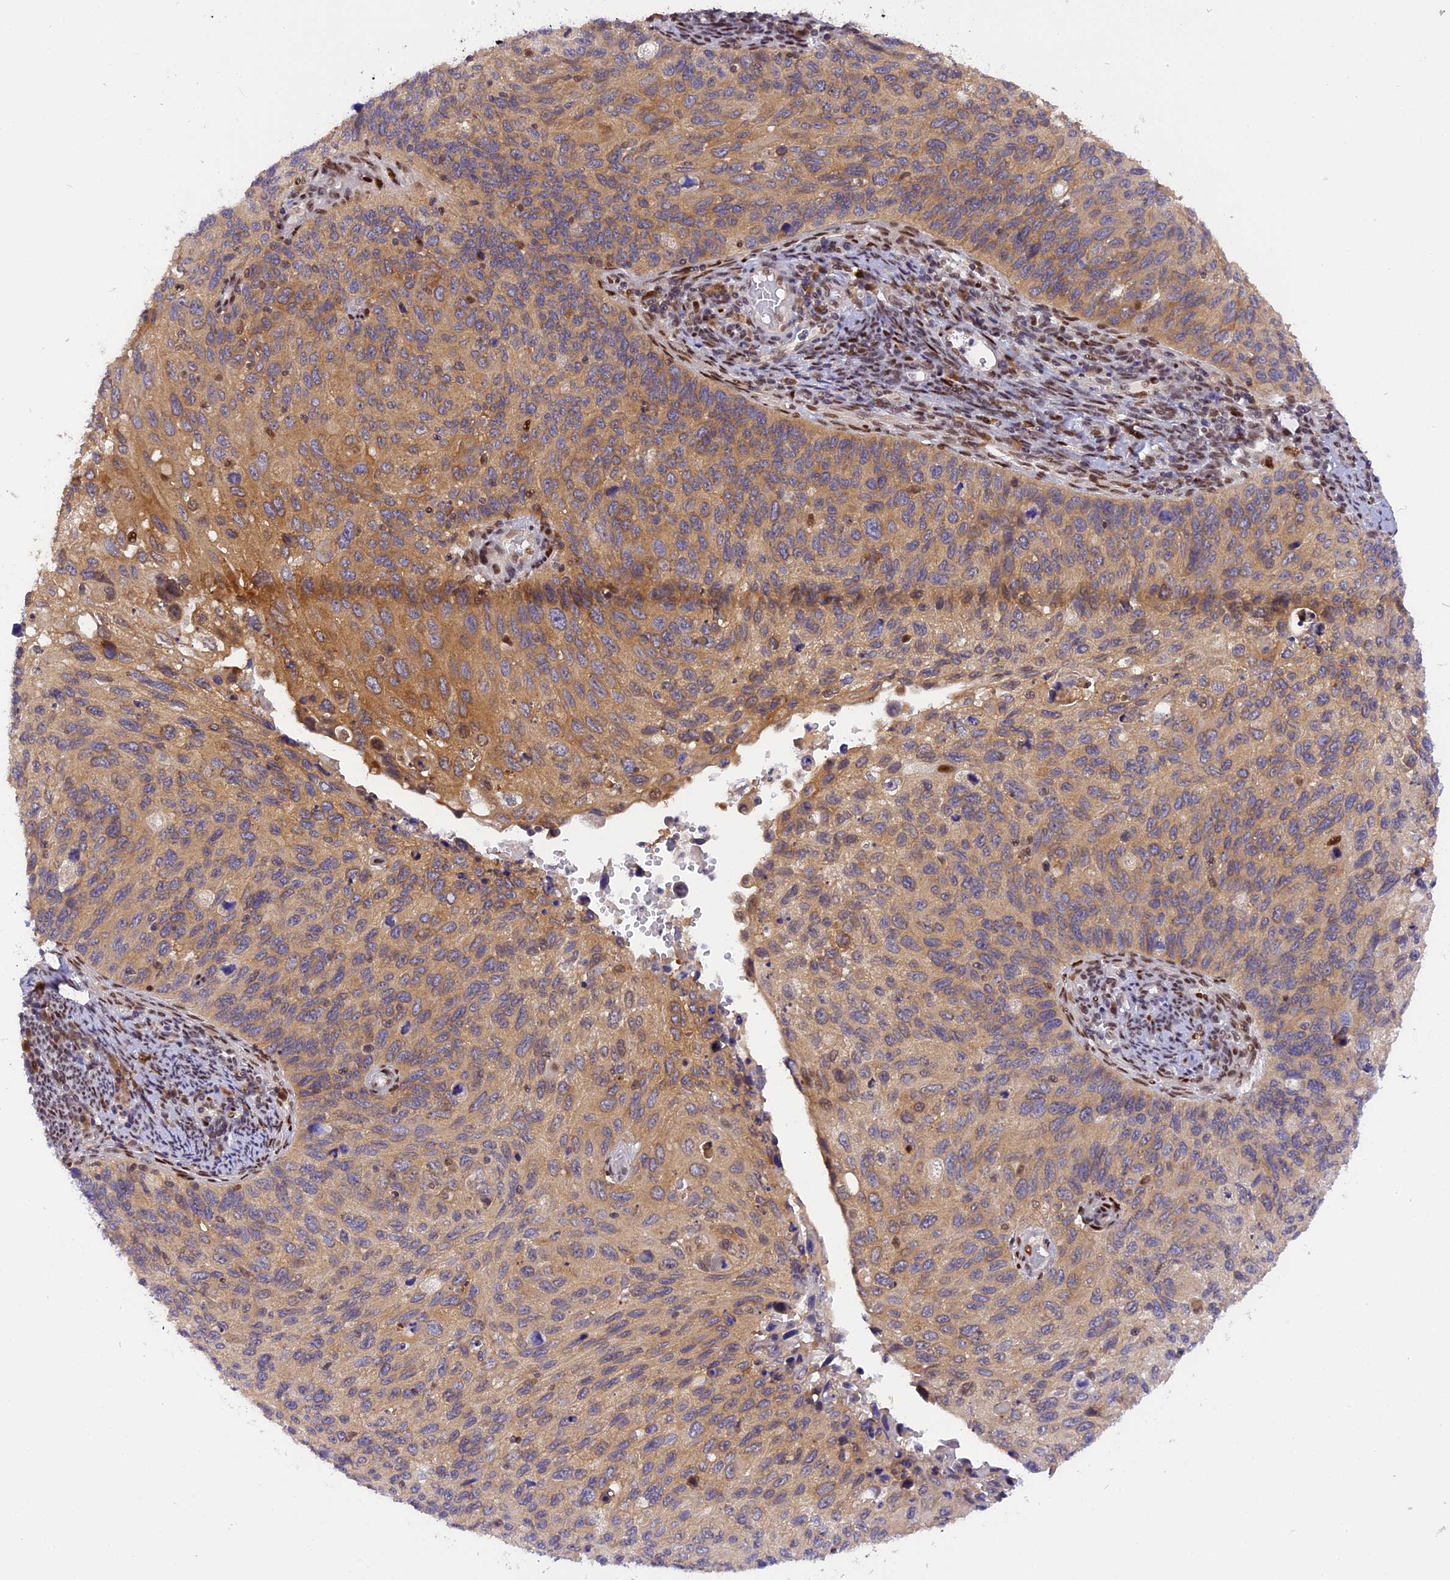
{"staining": {"intensity": "moderate", "quantity": "25%-75%", "location": "cytoplasmic/membranous"}, "tissue": "cervical cancer", "cell_type": "Tumor cells", "image_type": "cancer", "snomed": [{"axis": "morphology", "description": "Squamous cell carcinoma, NOS"}, {"axis": "topography", "description": "Cervix"}], "caption": "Human cervical cancer (squamous cell carcinoma) stained with a brown dye exhibits moderate cytoplasmic/membranous positive expression in about 25%-75% of tumor cells.", "gene": "RABGGTA", "patient": {"sex": "female", "age": 70}}